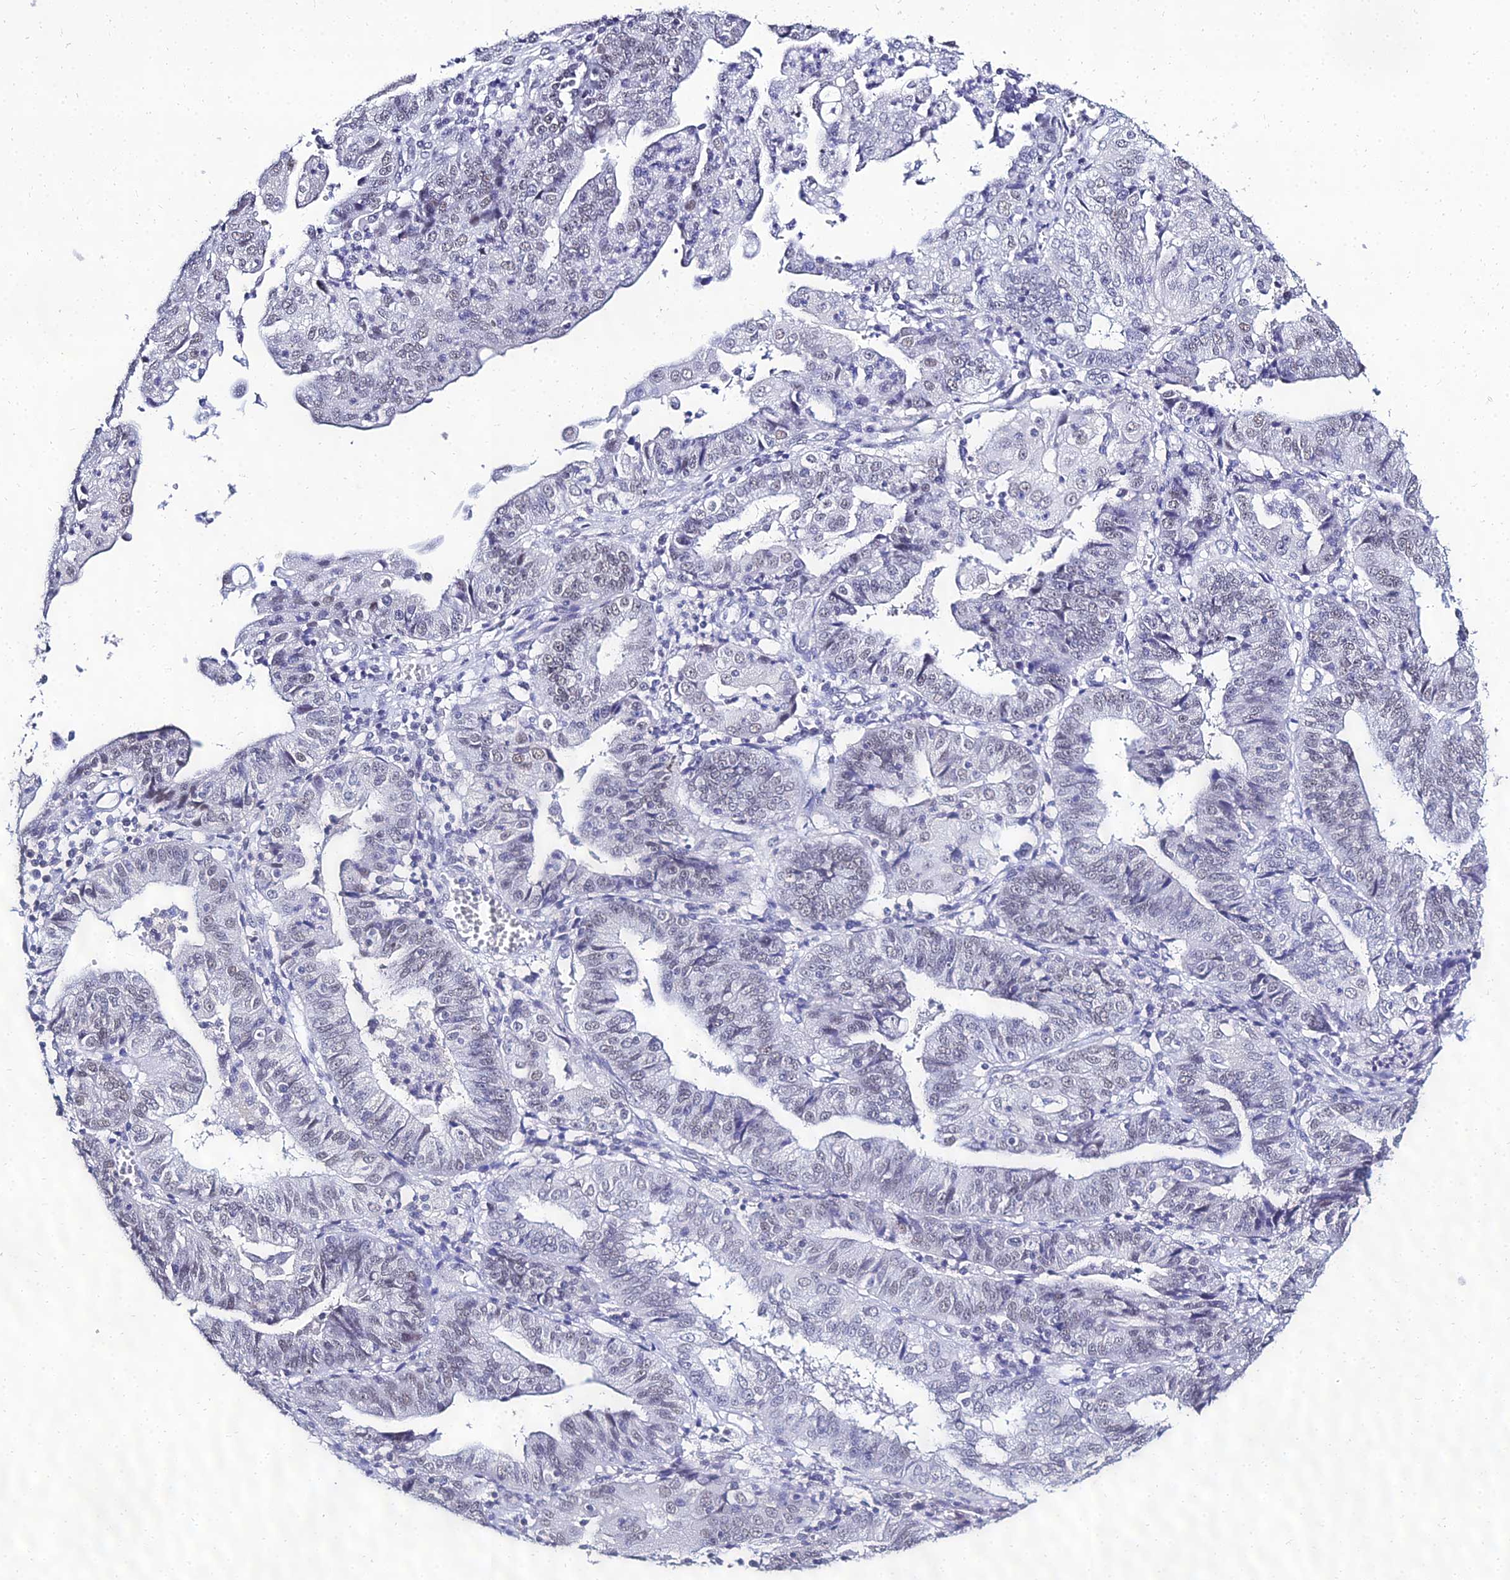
{"staining": {"intensity": "weak", "quantity": "<25%", "location": "nuclear"}, "tissue": "endometrial cancer", "cell_type": "Tumor cells", "image_type": "cancer", "snomed": [{"axis": "morphology", "description": "Adenocarcinoma, NOS"}, {"axis": "topography", "description": "Endometrium"}], "caption": "Photomicrograph shows no significant protein staining in tumor cells of endometrial cancer. (DAB immunohistochemistry (IHC) with hematoxylin counter stain).", "gene": "PPP4R2", "patient": {"sex": "female", "age": 56}}